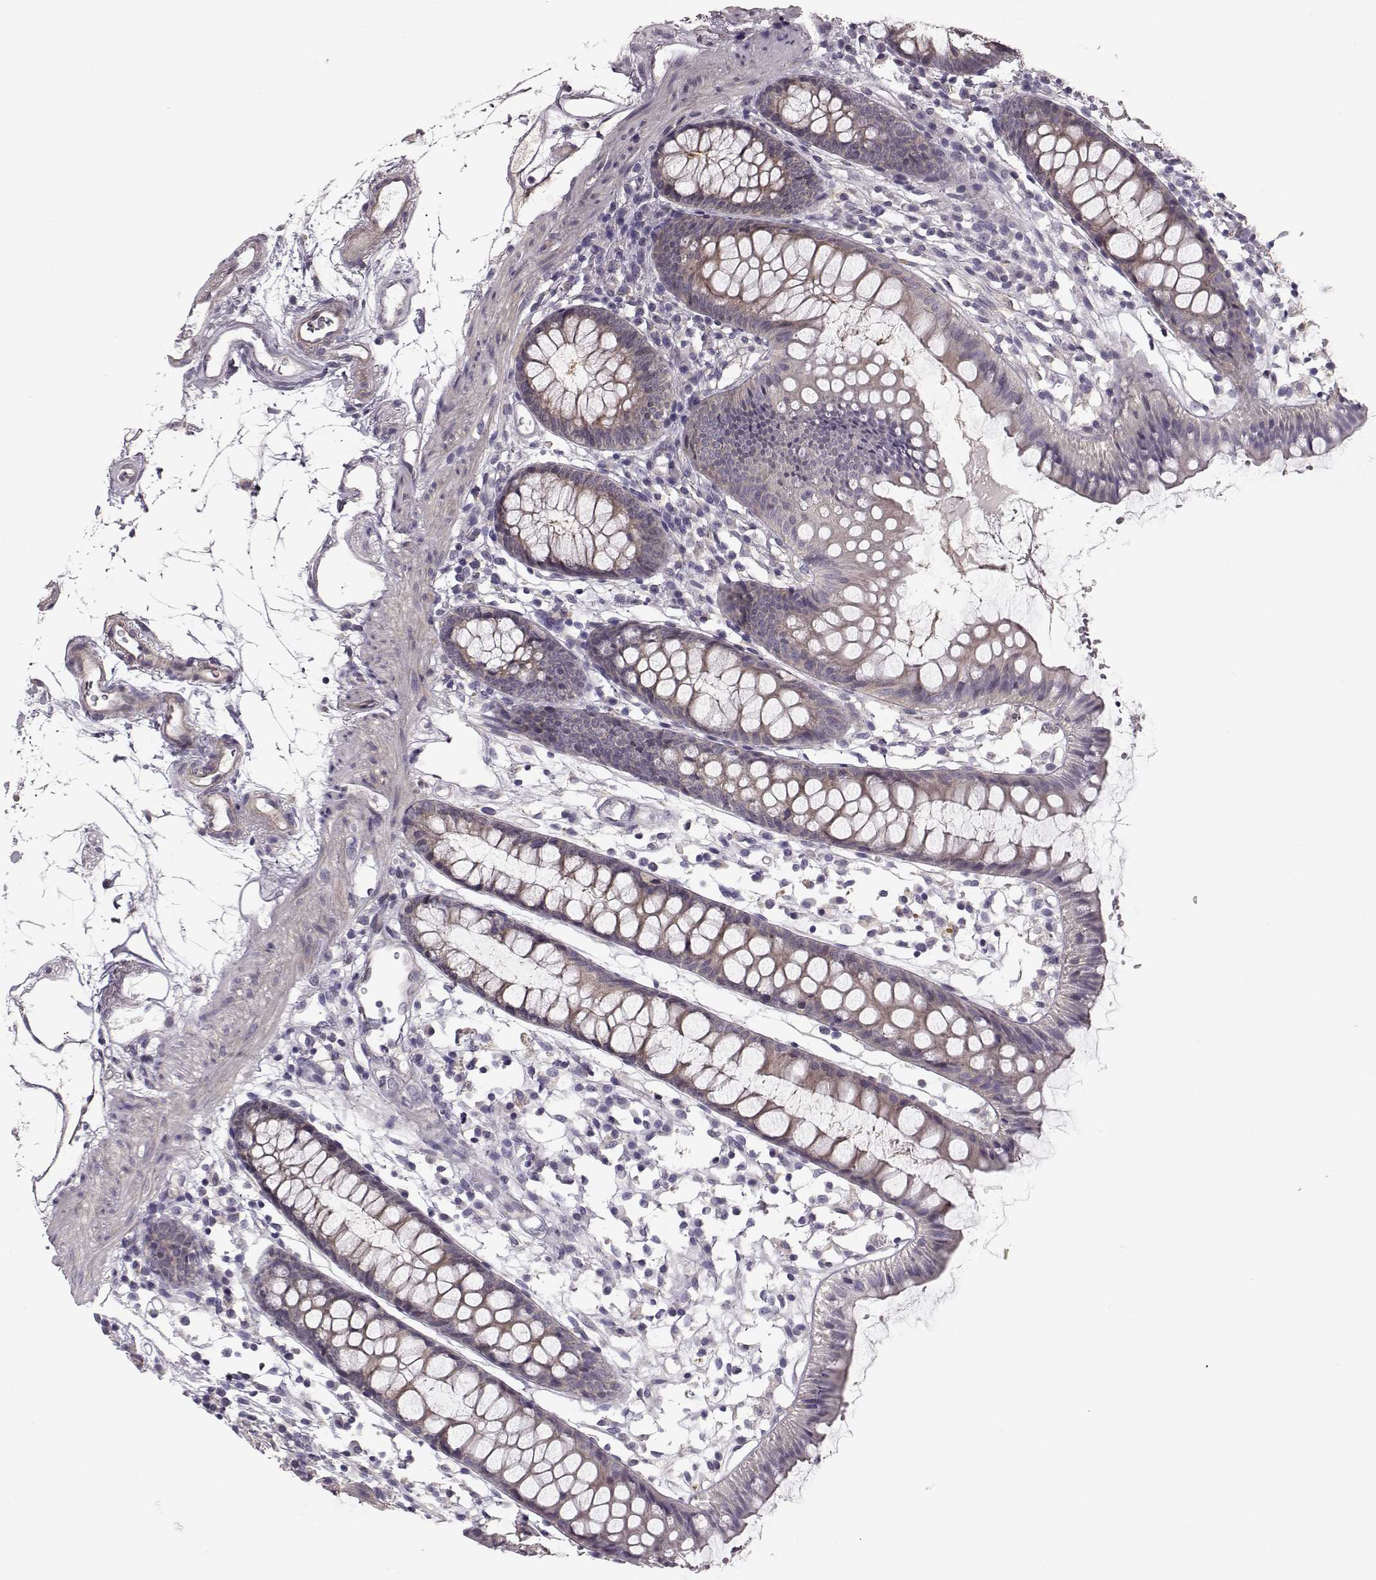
{"staining": {"intensity": "negative", "quantity": "none", "location": "none"}, "tissue": "colon", "cell_type": "Endothelial cells", "image_type": "normal", "snomed": [{"axis": "morphology", "description": "Normal tissue, NOS"}, {"axis": "topography", "description": "Colon"}], "caption": "Colon stained for a protein using immunohistochemistry exhibits no positivity endothelial cells.", "gene": "GPR50", "patient": {"sex": "female", "age": 84}}